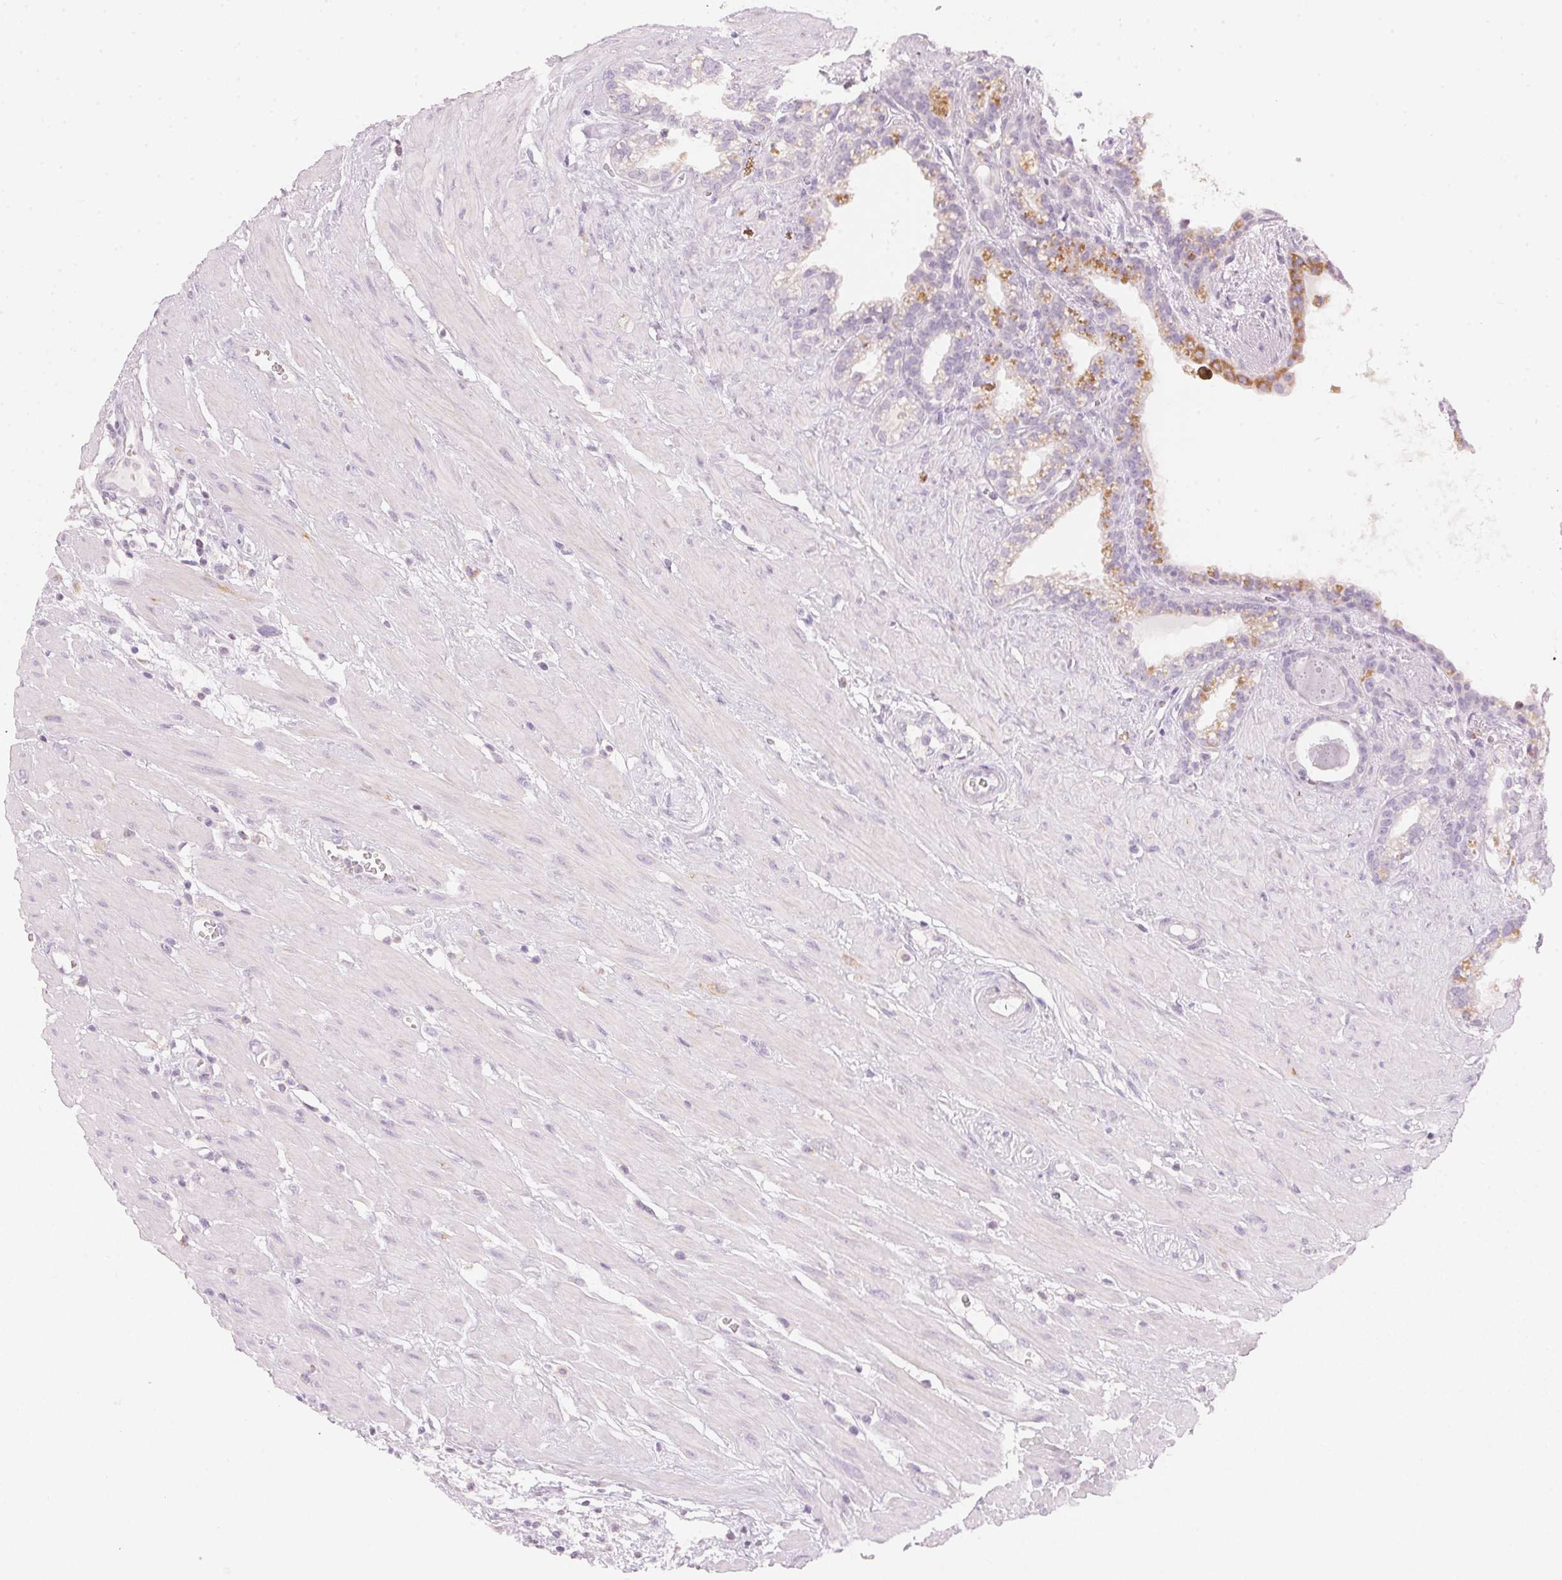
{"staining": {"intensity": "moderate", "quantity": "<25%", "location": "cytoplasmic/membranous"}, "tissue": "seminal vesicle", "cell_type": "Glandular cells", "image_type": "normal", "snomed": [{"axis": "morphology", "description": "Normal tissue, NOS"}, {"axis": "topography", "description": "Seminal veicle"}], "caption": "DAB (3,3'-diaminobenzidine) immunohistochemical staining of unremarkable human seminal vesicle exhibits moderate cytoplasmic/membranous protein staining in about <25% of glandular cells. Nuclei are stained in blue.", "gene": "HOXB13", "patient": {"sex": "male", "age": 76}}